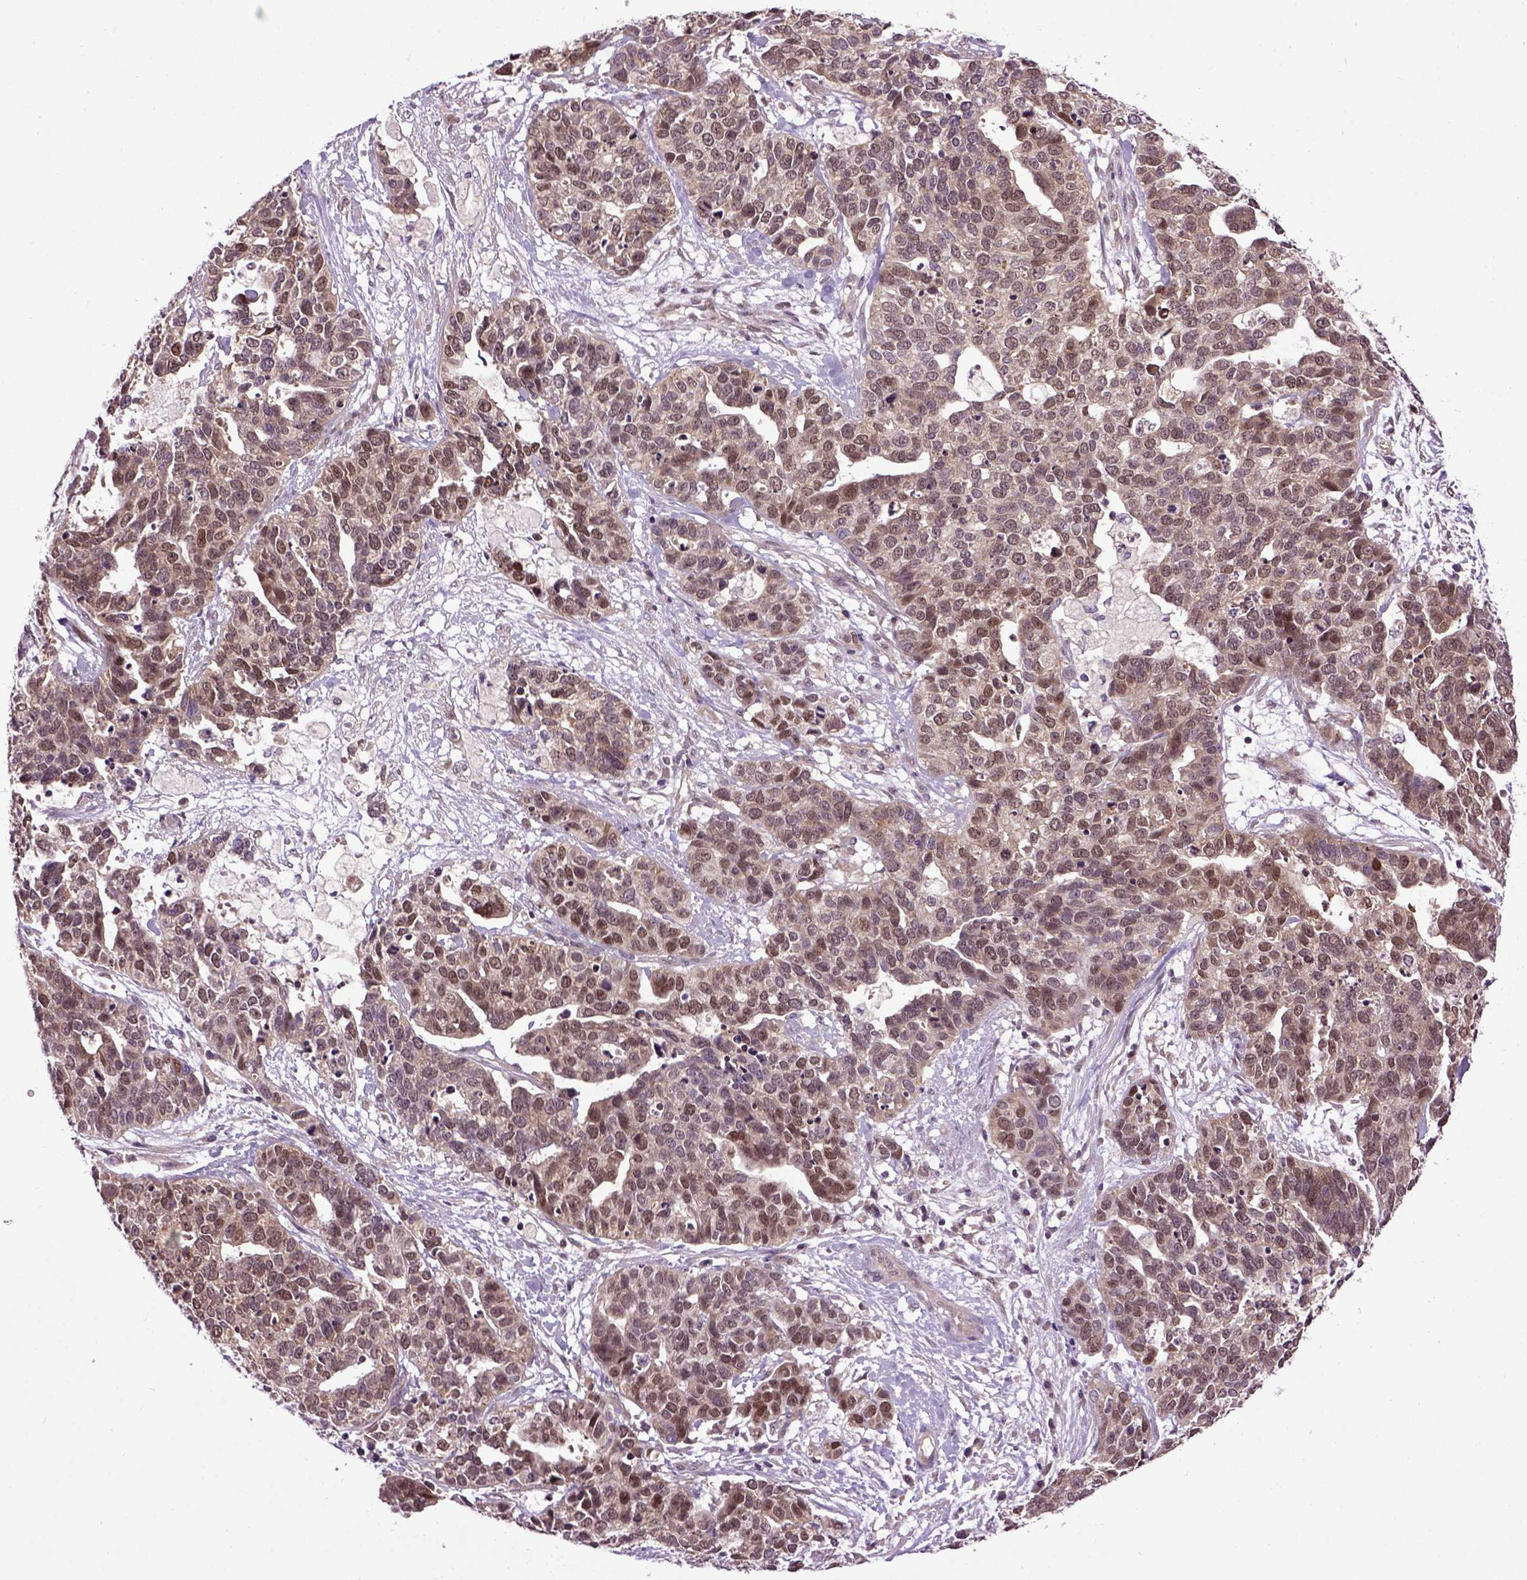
{"staining": {"intensity": "moderate", "quantity": ">75%", "location": "cytoplasmic/membranous,nuclear"}, "tissue": "ovarian cancer", "cell_type": "Tumor cells", "image_type": "cancer", "snomed": [{"axis": "morphology", "description": "Carcinoma, endometroid"}, {"axis": "topography", "description": "Ovary"}], "caption": "Human ovarian cancer (endometroid carcinoma) stained with a protein marker demonstrates moderate staining in tumor cells.", "gene": "WDR48", "patient": {"sex": "female", "age": 65}}